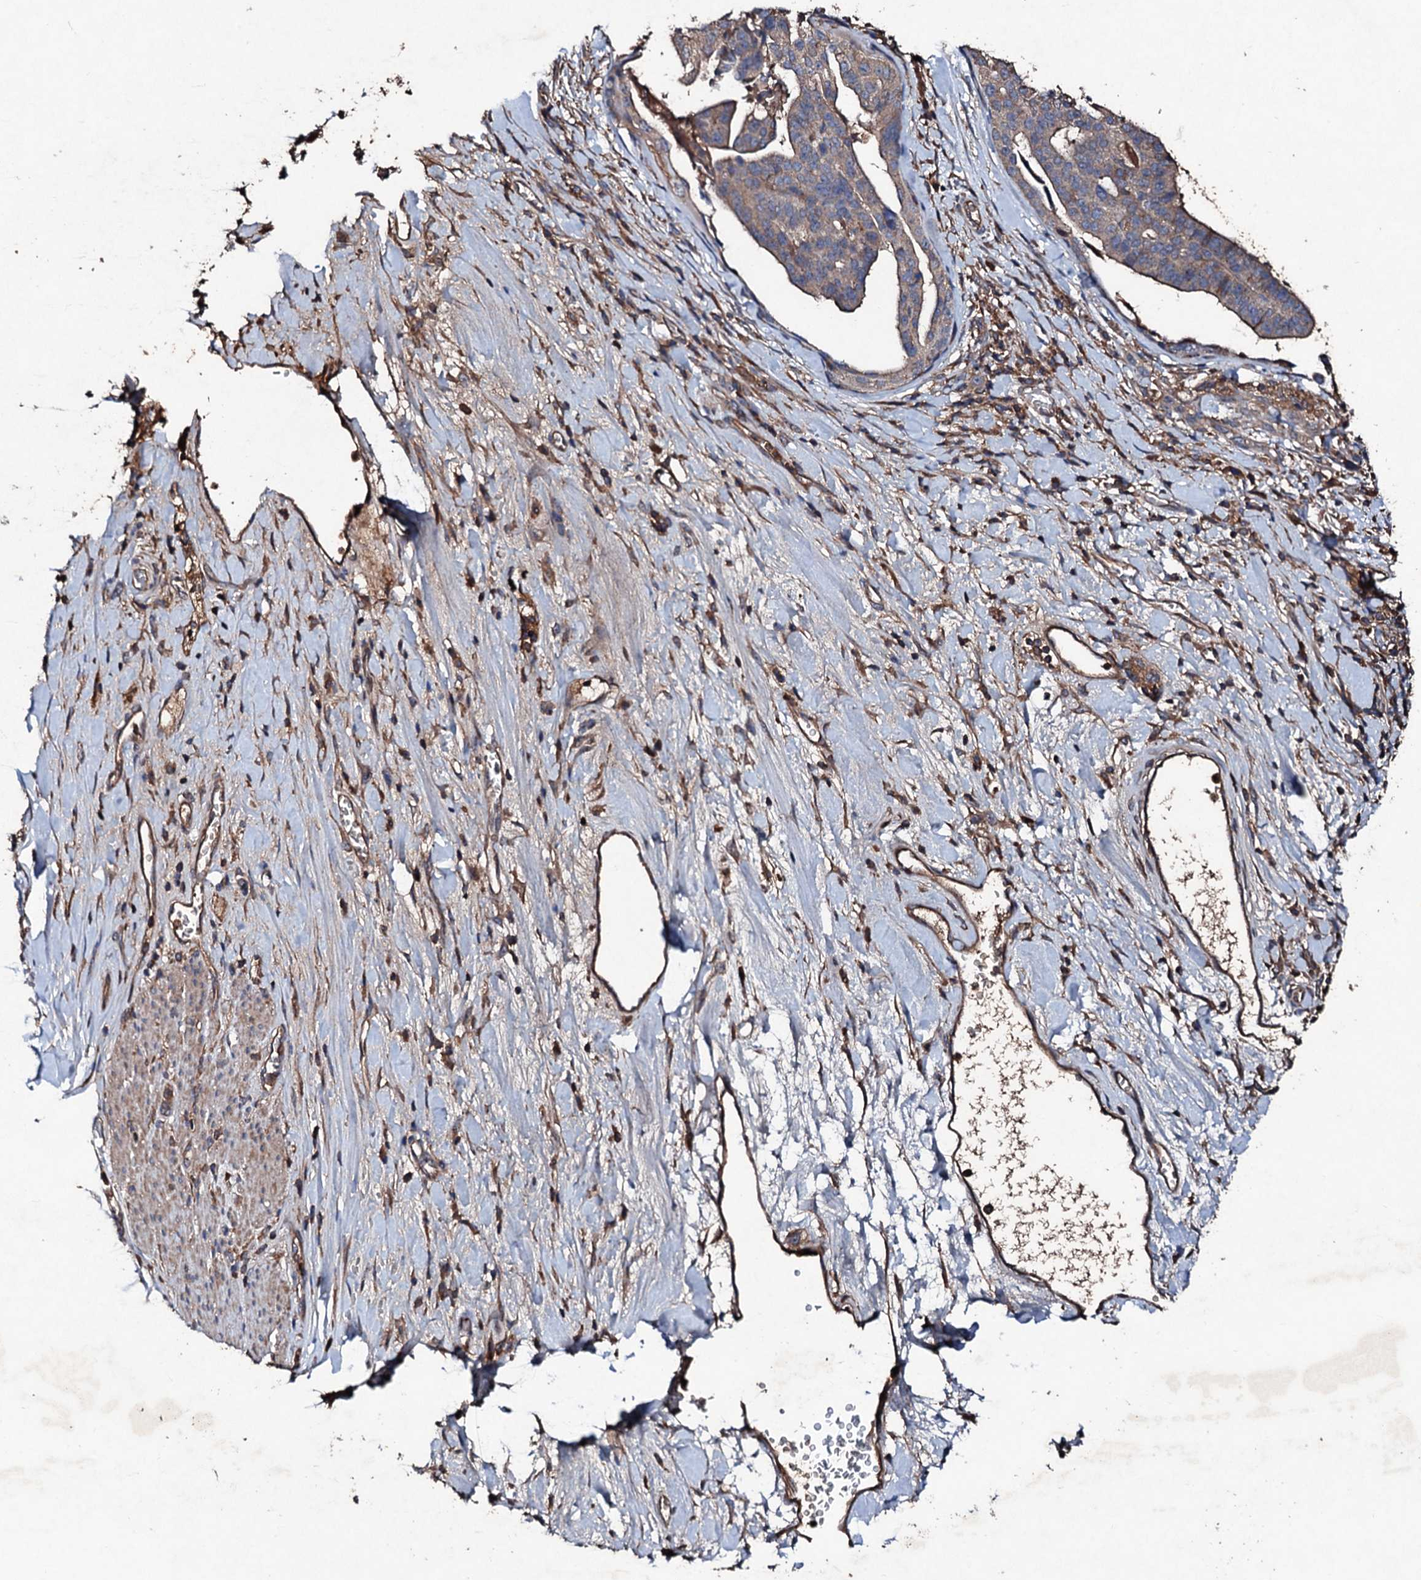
{"staining": {"intensity": "weak", "quantity": ">75%", "location": "cytoplasmic/membranous"}, "tissue": "stomach cancer", "cell_type": "Tumor cells", "image_type": "cancer", "snomed": [{"axis": "morphology", "description": "Adenocarcinoma, NOS"}, {"axis": "topography", "description": "Stomach"}], "caption": "Stomach cancer (adenocarcinoma) was stained to show a protein in brown. There is low levels of weak cytoplasmic/membranous positivity in approximately >75% of tumor cells.", "gene": "KERA", "patient": {"sex": "male", "age": 48}}